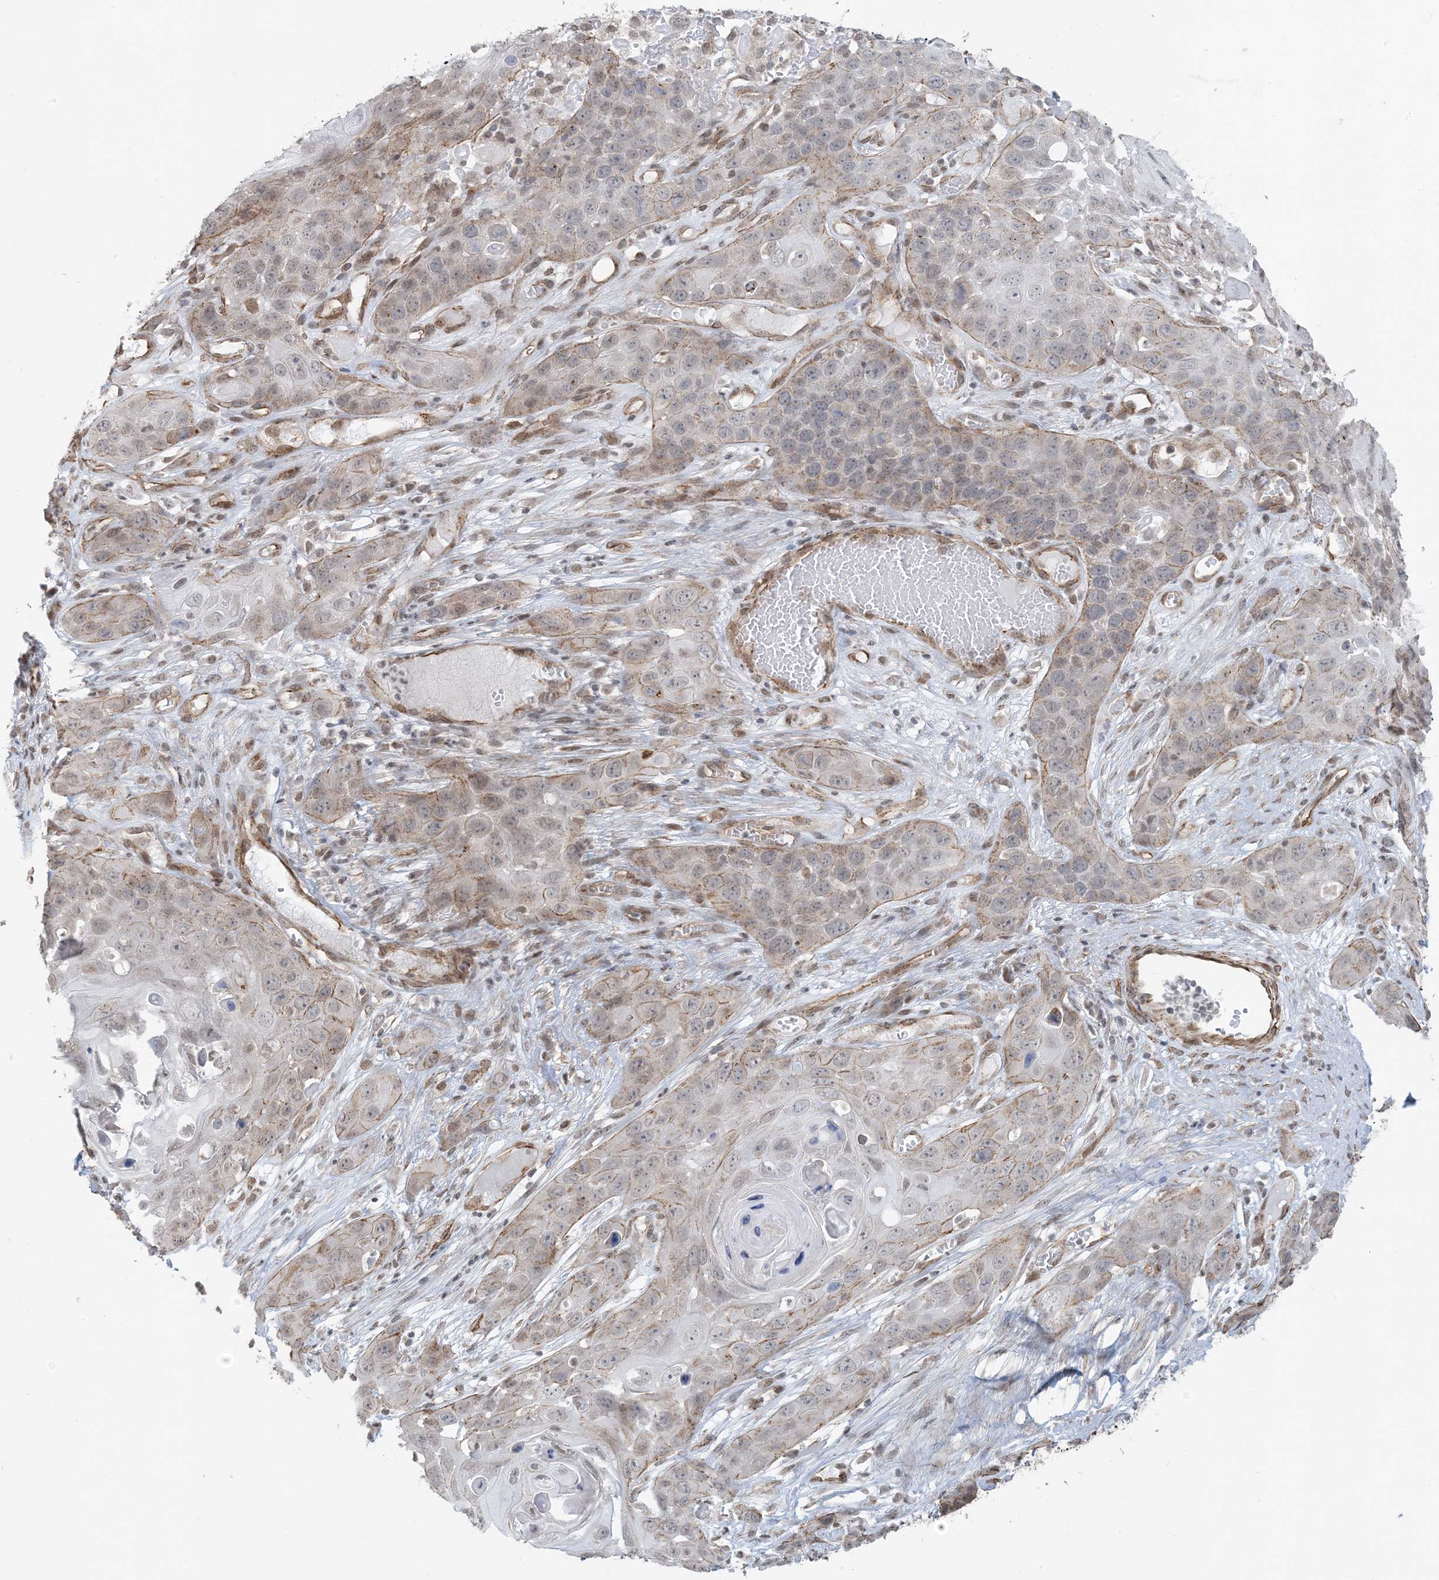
{"staining": {"intensity": "weak", "quantity": "<25%", "location": "cytoplasmic/membranous"}, "tissue": "skin cancer", "cell_type": "Tumor cells", "image_type": "cancer", "snomed": [{"axis": "morphology", "description": "Squamous cell carcinoma, NOS"}, {"axis": "topography", "description": "Skin"}], "caption": "Tumor cells show no significant positivity in skin cancer.", "gene": "CHCHD4", "patient": {"sex": "male", "age": 55}}